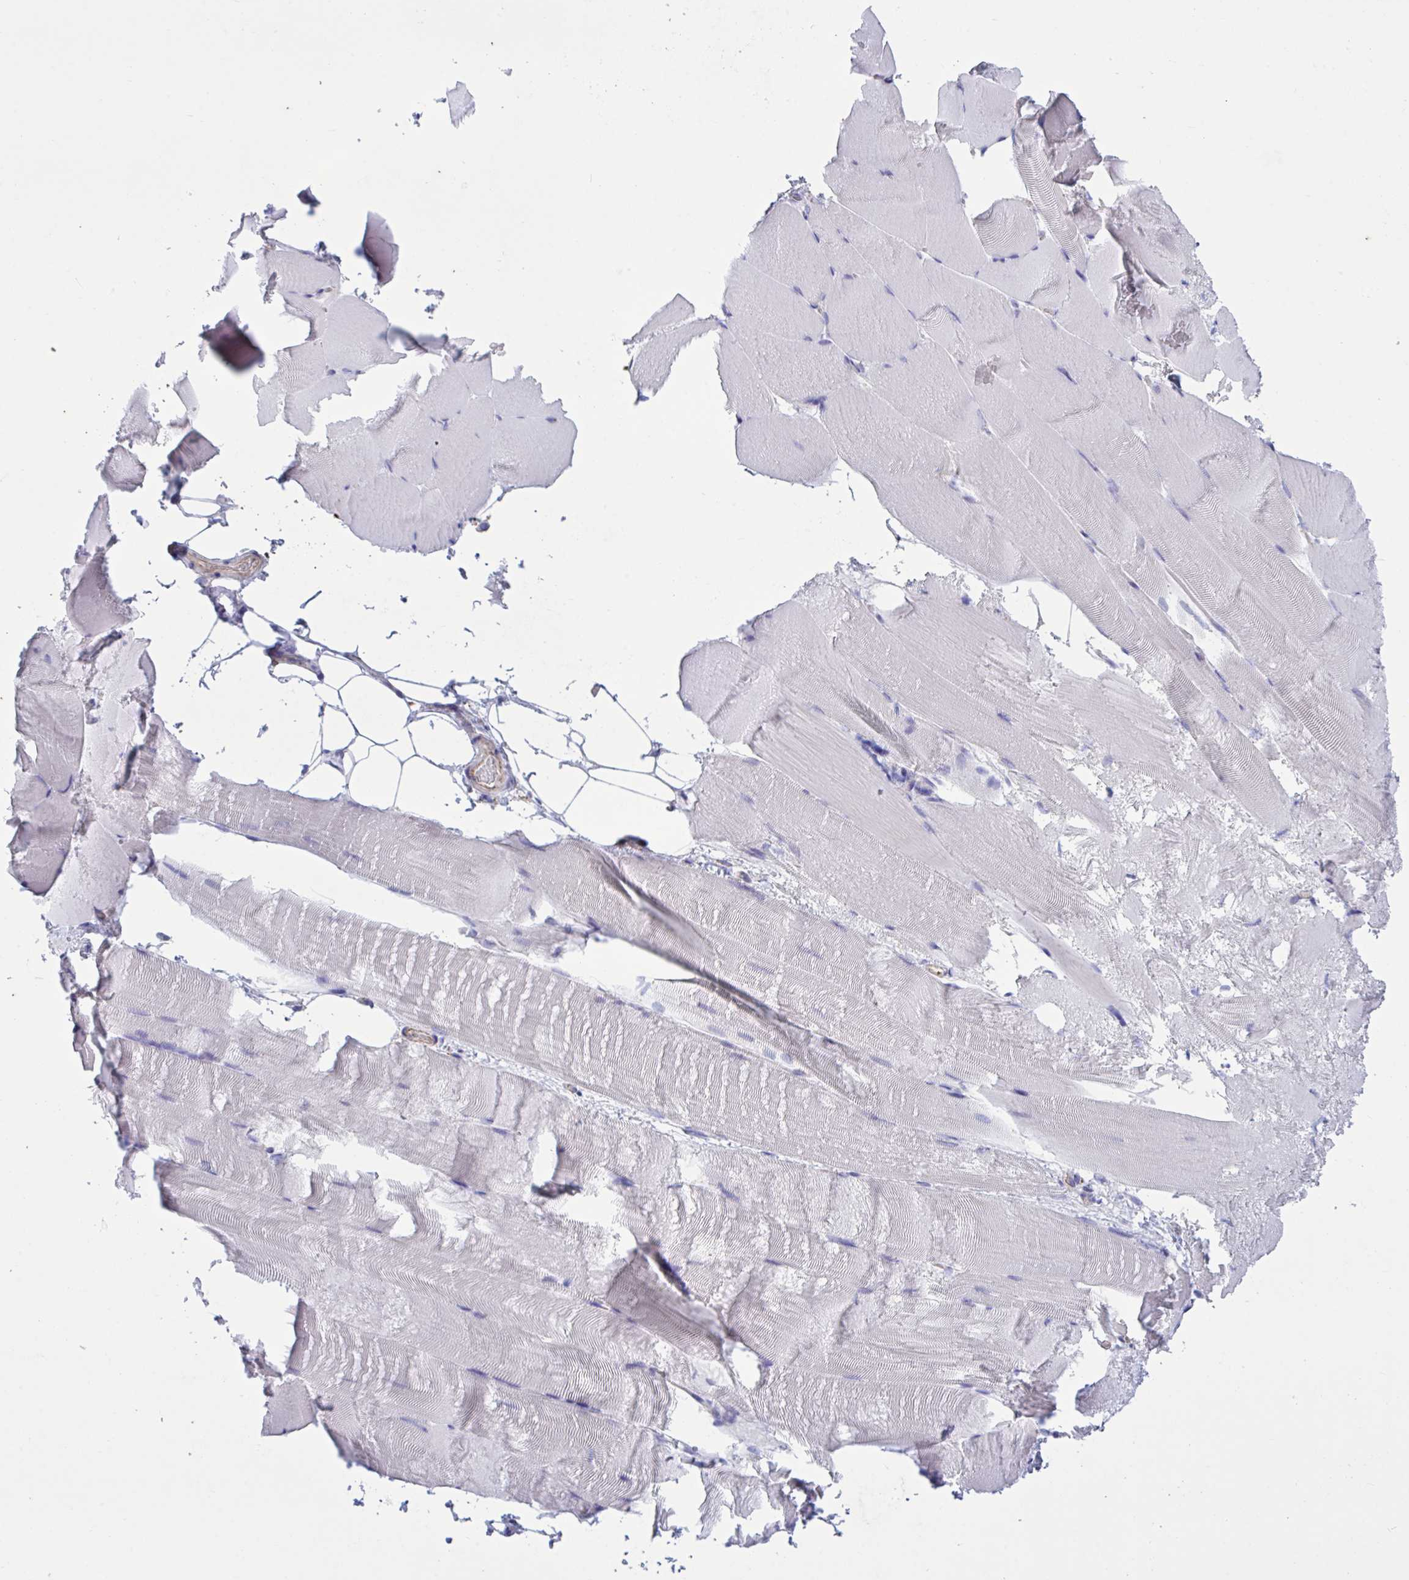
{"staining": {"intensity": "negative", "quantity": "none", "location": "none"}, "tissue": "skeletal muscle", "cell_type": "Myocytes", "image_type": "normal", "snomed": [{"axis": "morphology", "description": "Normal tissue, NOS"}, {"axis": "topography", "description": "Skeletal muscle"}], "caption": "This is an IHC image of normal human skeletal muscle. There is no staining in myocytes.", "gene": "SLC66A1", "patient": {"sex": "female", "age": 64}}